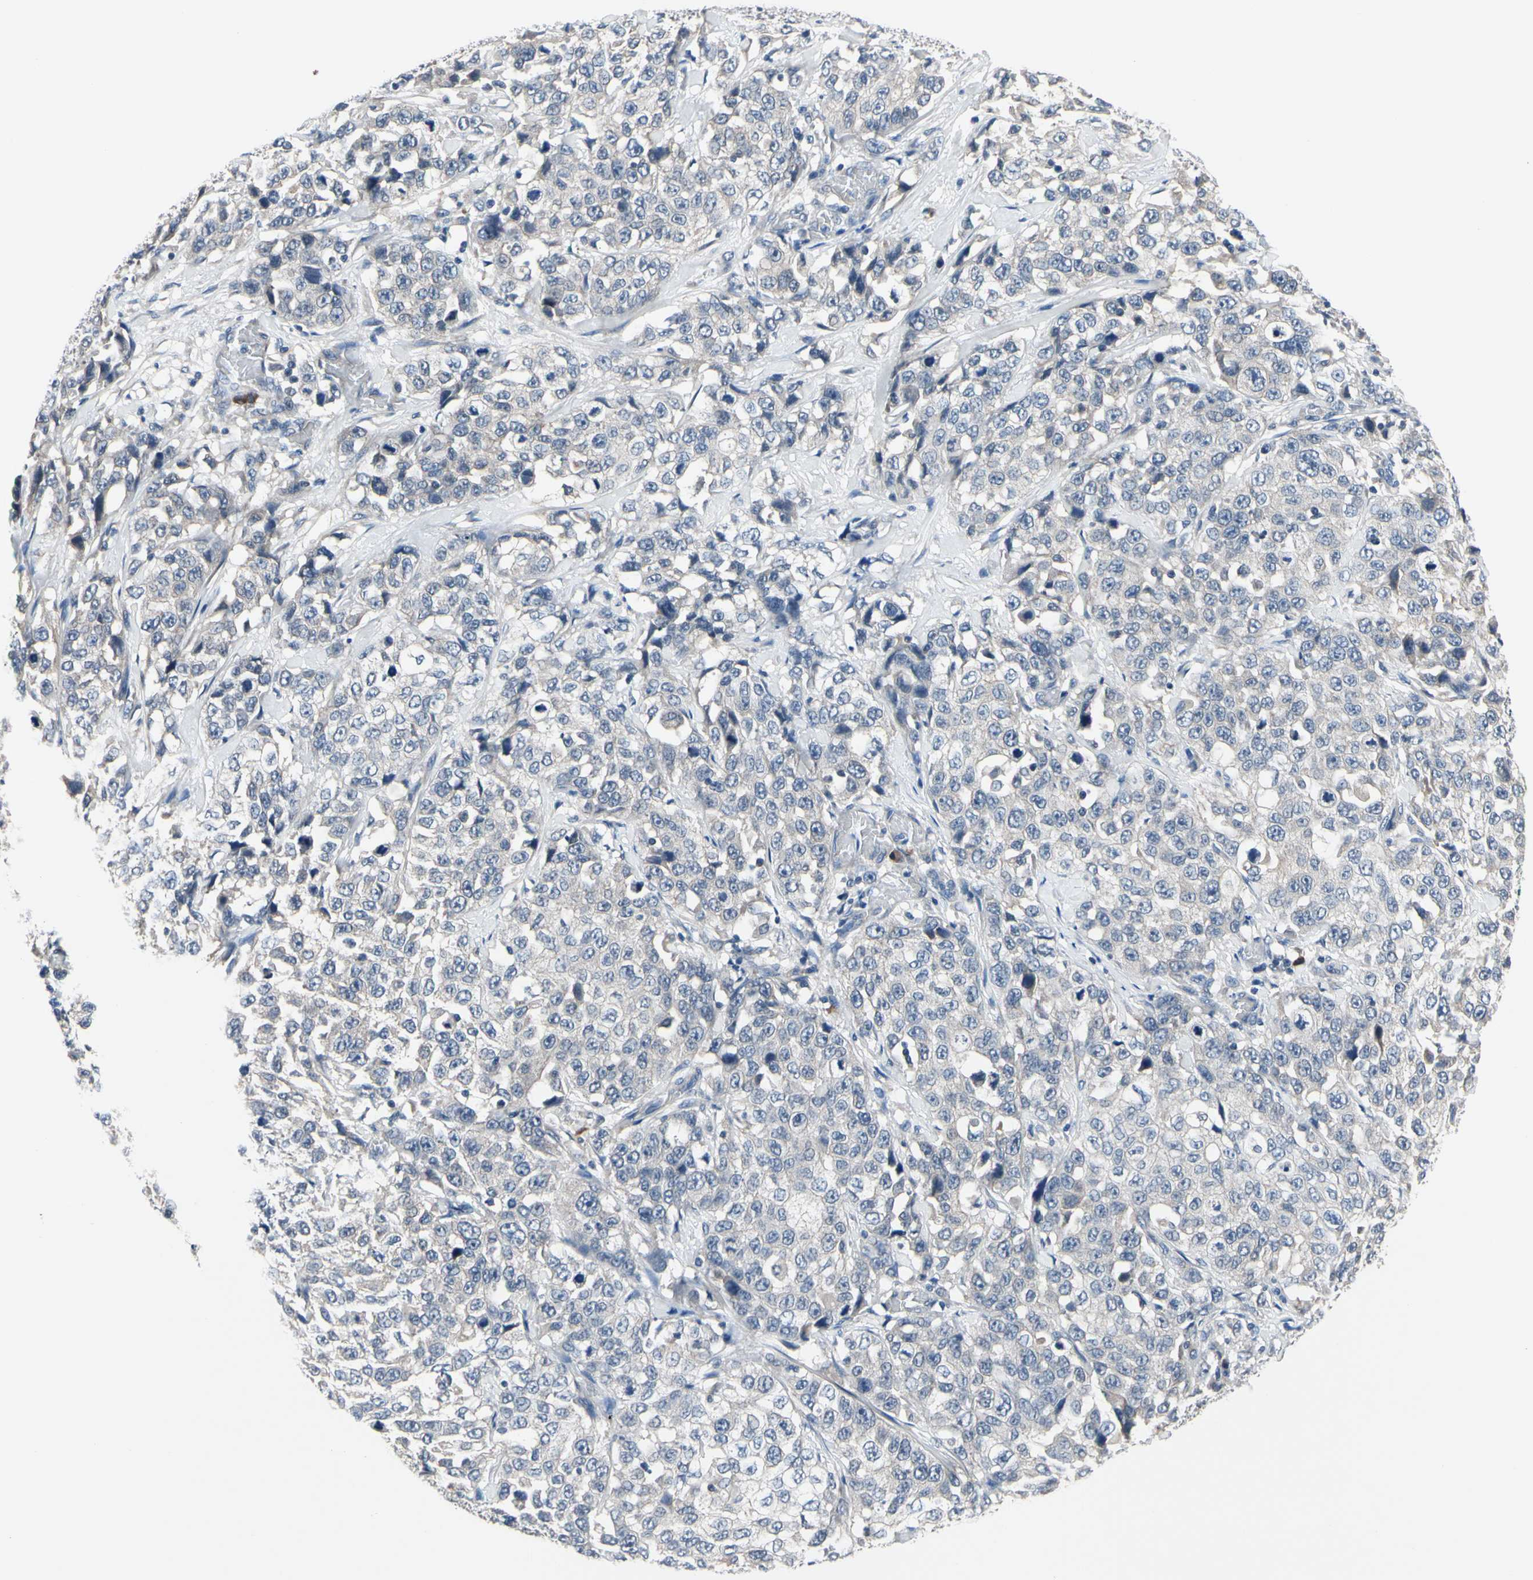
{"staining": {"intensity": "negative", "quantity": "none", "location": "none"}, "tissue": "stomach cancer", "cell_type": "Tumor cells", "image_type": "cancer", "snomed": [{"axis": "morphology", "description": "Normal tissue, NOS"}, {"axis": "morphology", "description": "Adenocarcinoma, NOS"}, {"axis": "topography", "description": "Stomach"}], "caption": "The micrograph demonstrates no significant staining in tumor cells of adenocarcinoma (stomach). Brightfield microscopy of IHC stained with DAB (brown) and hematoxylin (blue), captured at high magnification.", "gene": "SELENOK", "patient": {"sex": "male", "age": 48}}